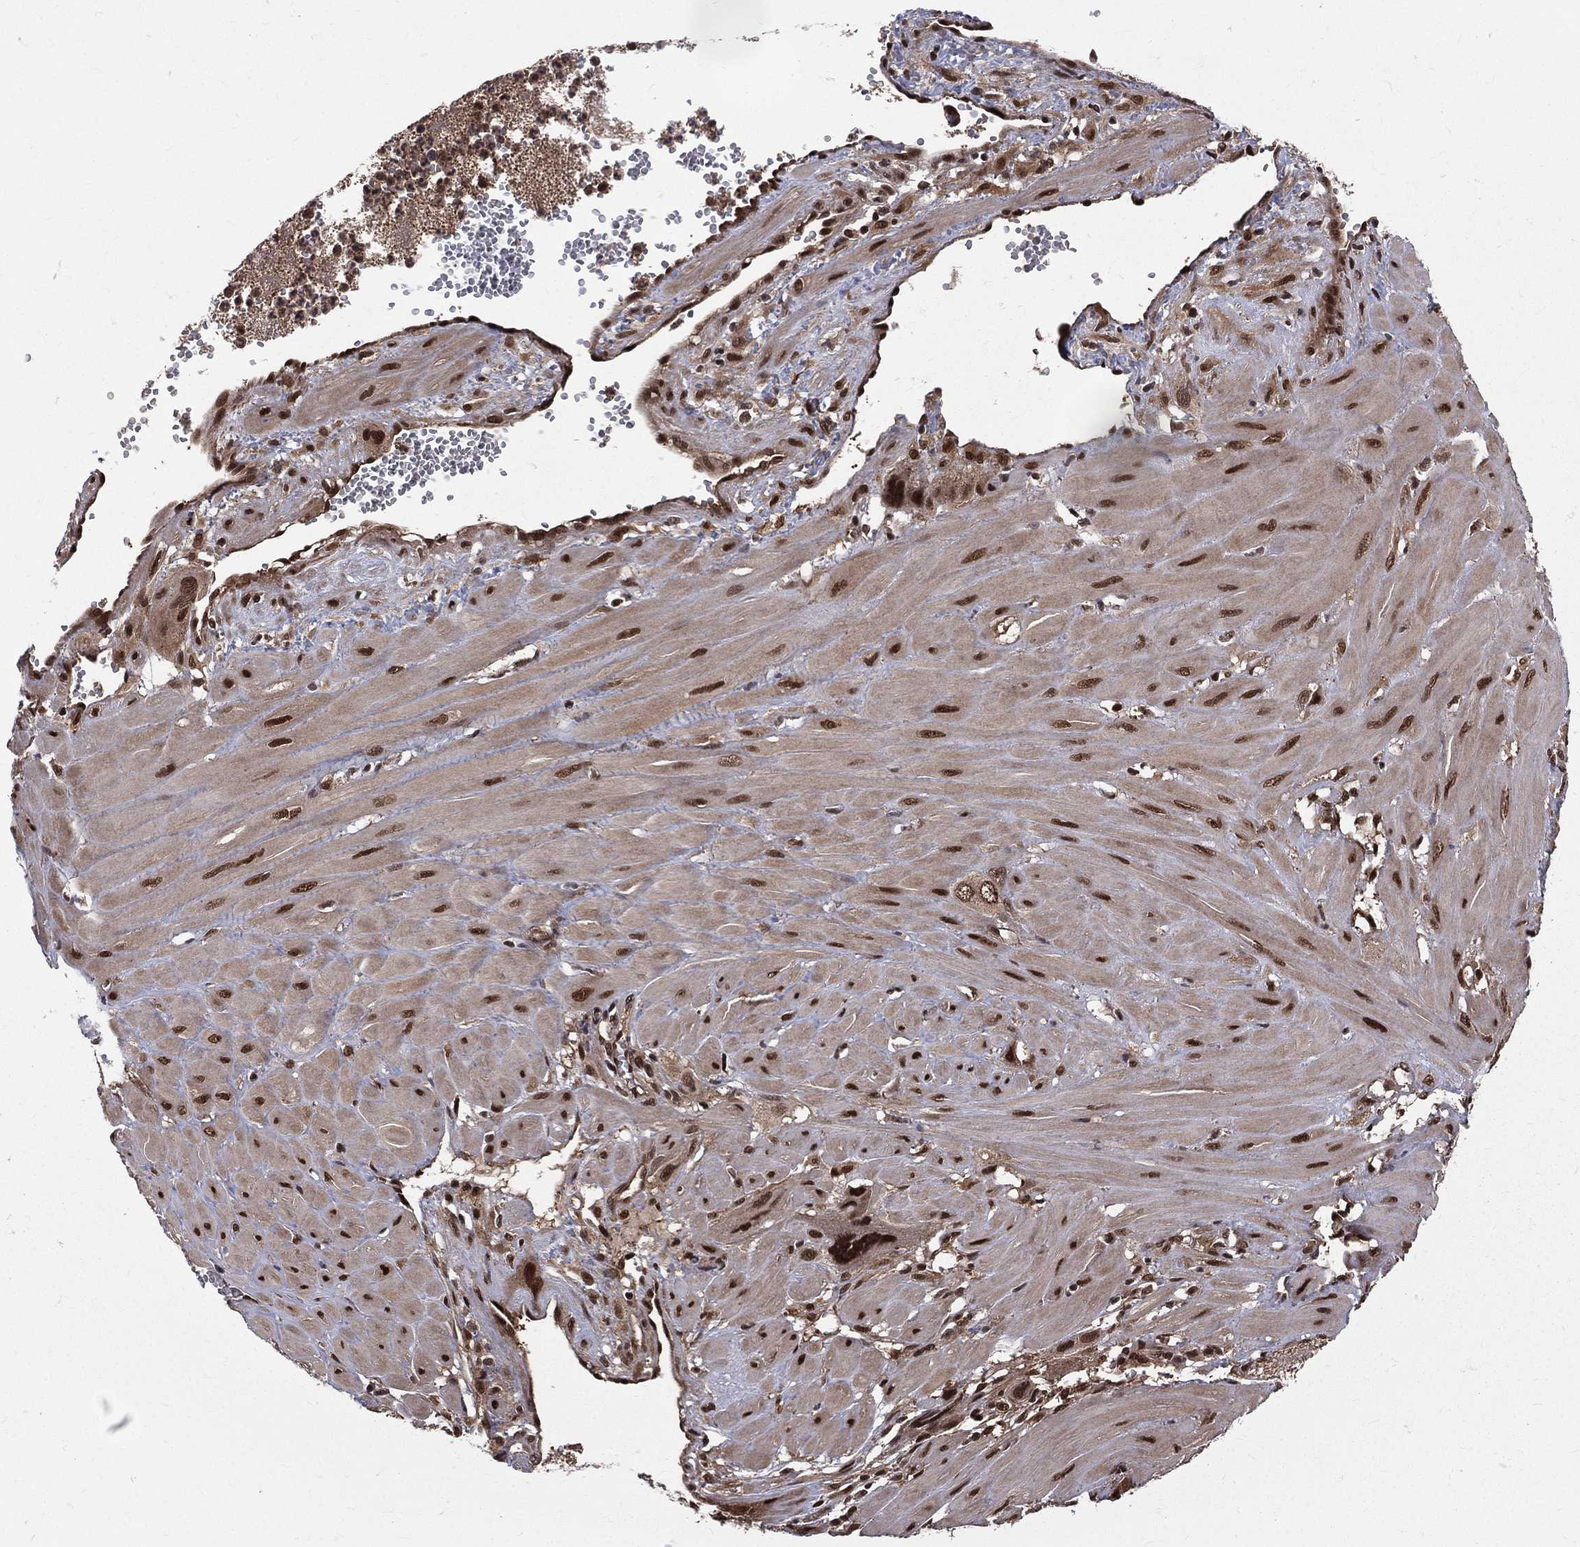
{"staining": {"intensity": "moderate", "quantity": ">75%", "location": "nuclear"}, "tissue": "cervical cancer", "cell_type": "Tumor cells", "image_type": "cancer", "snomed": [{"axis": "morphology", "description": "Squamous cell carcinoma, NOS"}, {"axis": "topography", "description": "Cervix"}], "caption": "Protein expression analysis of cervical cancer (squamous cell carcinoma) exhibits moderate nuclear staining in about >75% of tumor cells. The staining is performed using DAB (3,3'-diaminobenzidine) brown chromogen to label protein expression. The nuclei are counter-stained blue using hematoxylin.", "gene": "COPS4", "patient": {"sex": "female", "age": 34}}